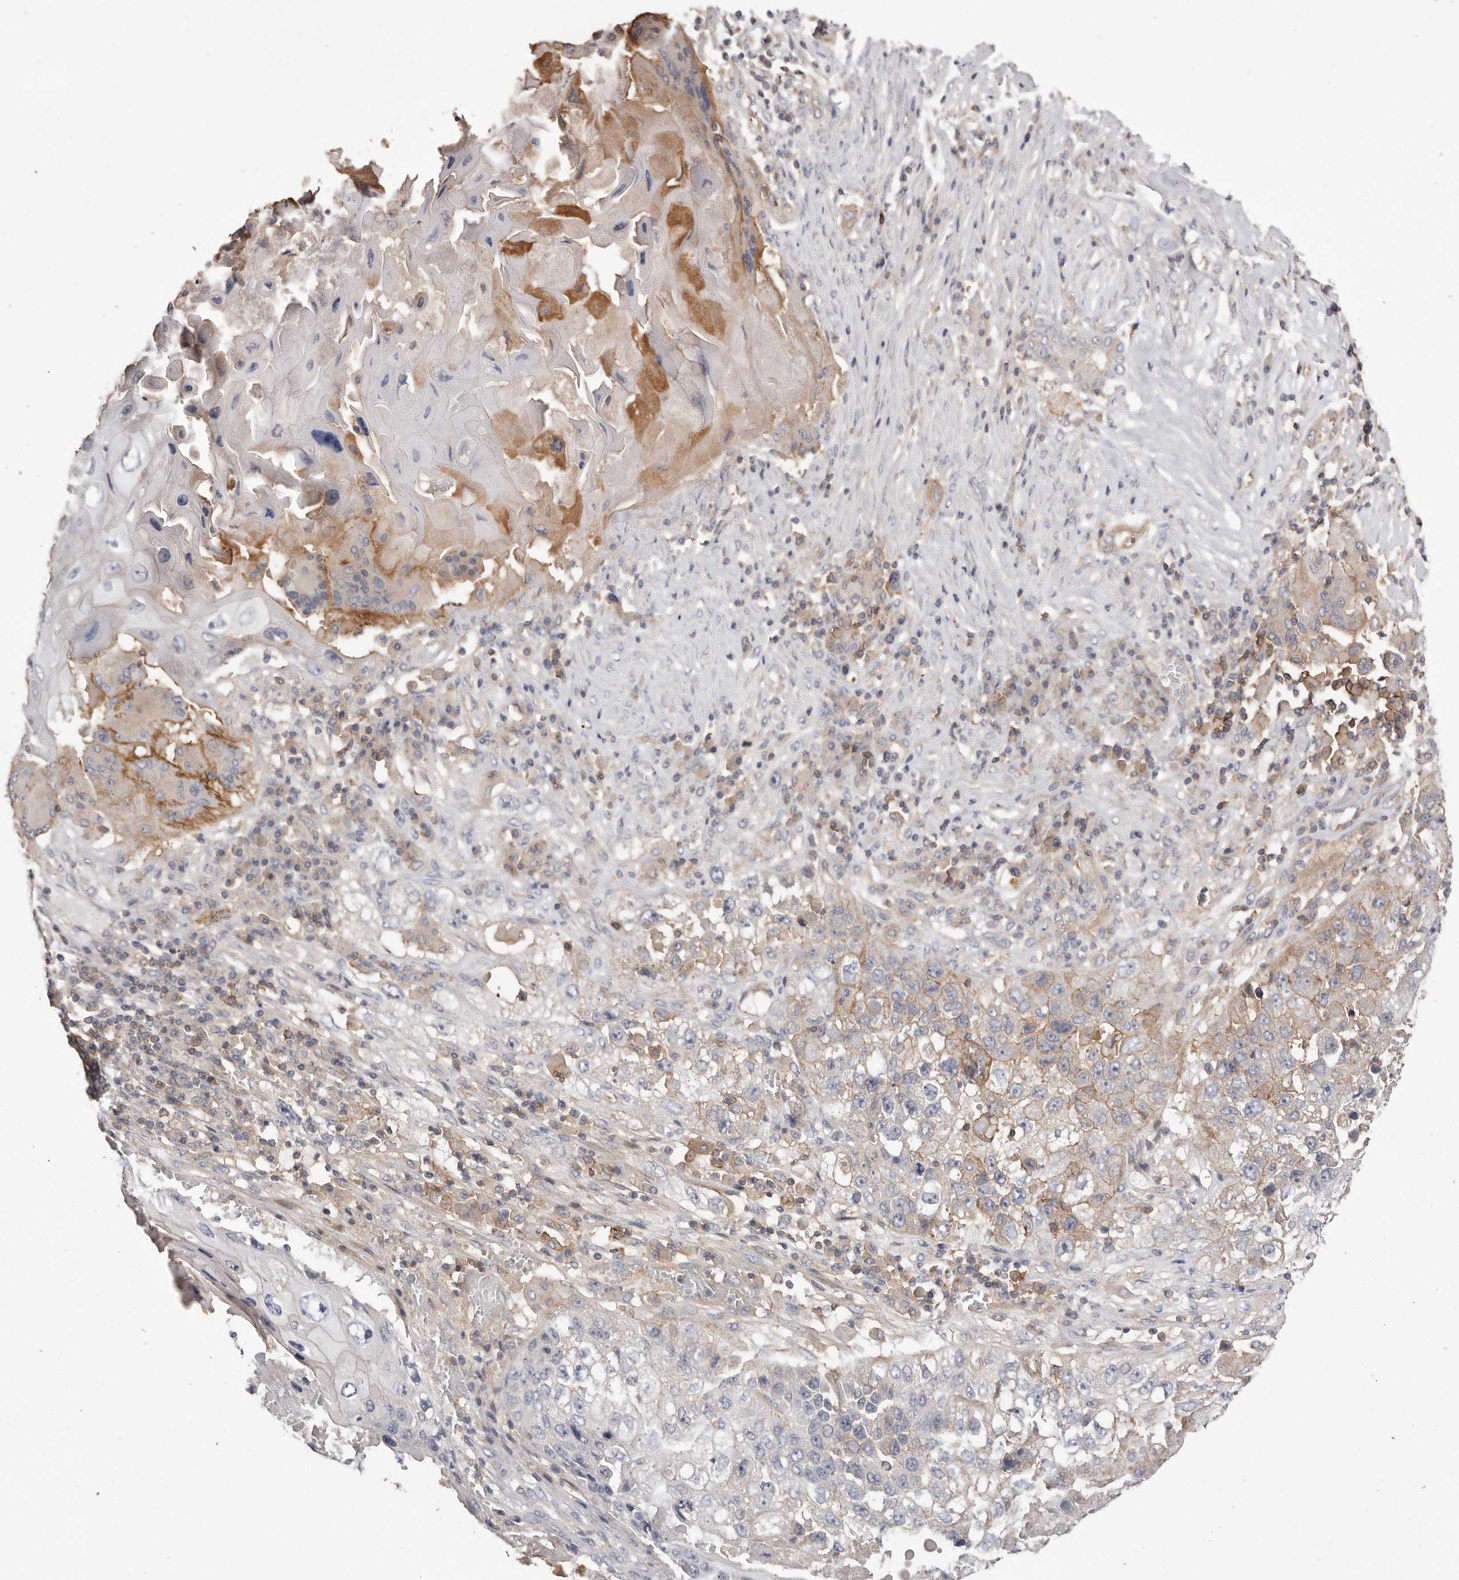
{"staining": {"intensity": "weak", "quantity": "<25%", "location": "cytoplasmic/membranous"}, "tissue": "lung cancer", "cell_type": "Tumor cells", "image_type": "cancer", "snomed": [{"axis": "morphology", "description": "Squamous cell carcinoma, NOS"}, {"axis": "topography", "description": "Lung"}], "caption": "Immunohistochemistry of lung cancer (squamous cell carcinoma) exhibits no expression in tumor cells.", "gene": "MMACHC", "patient": {"sex": "male", "age": 61}}